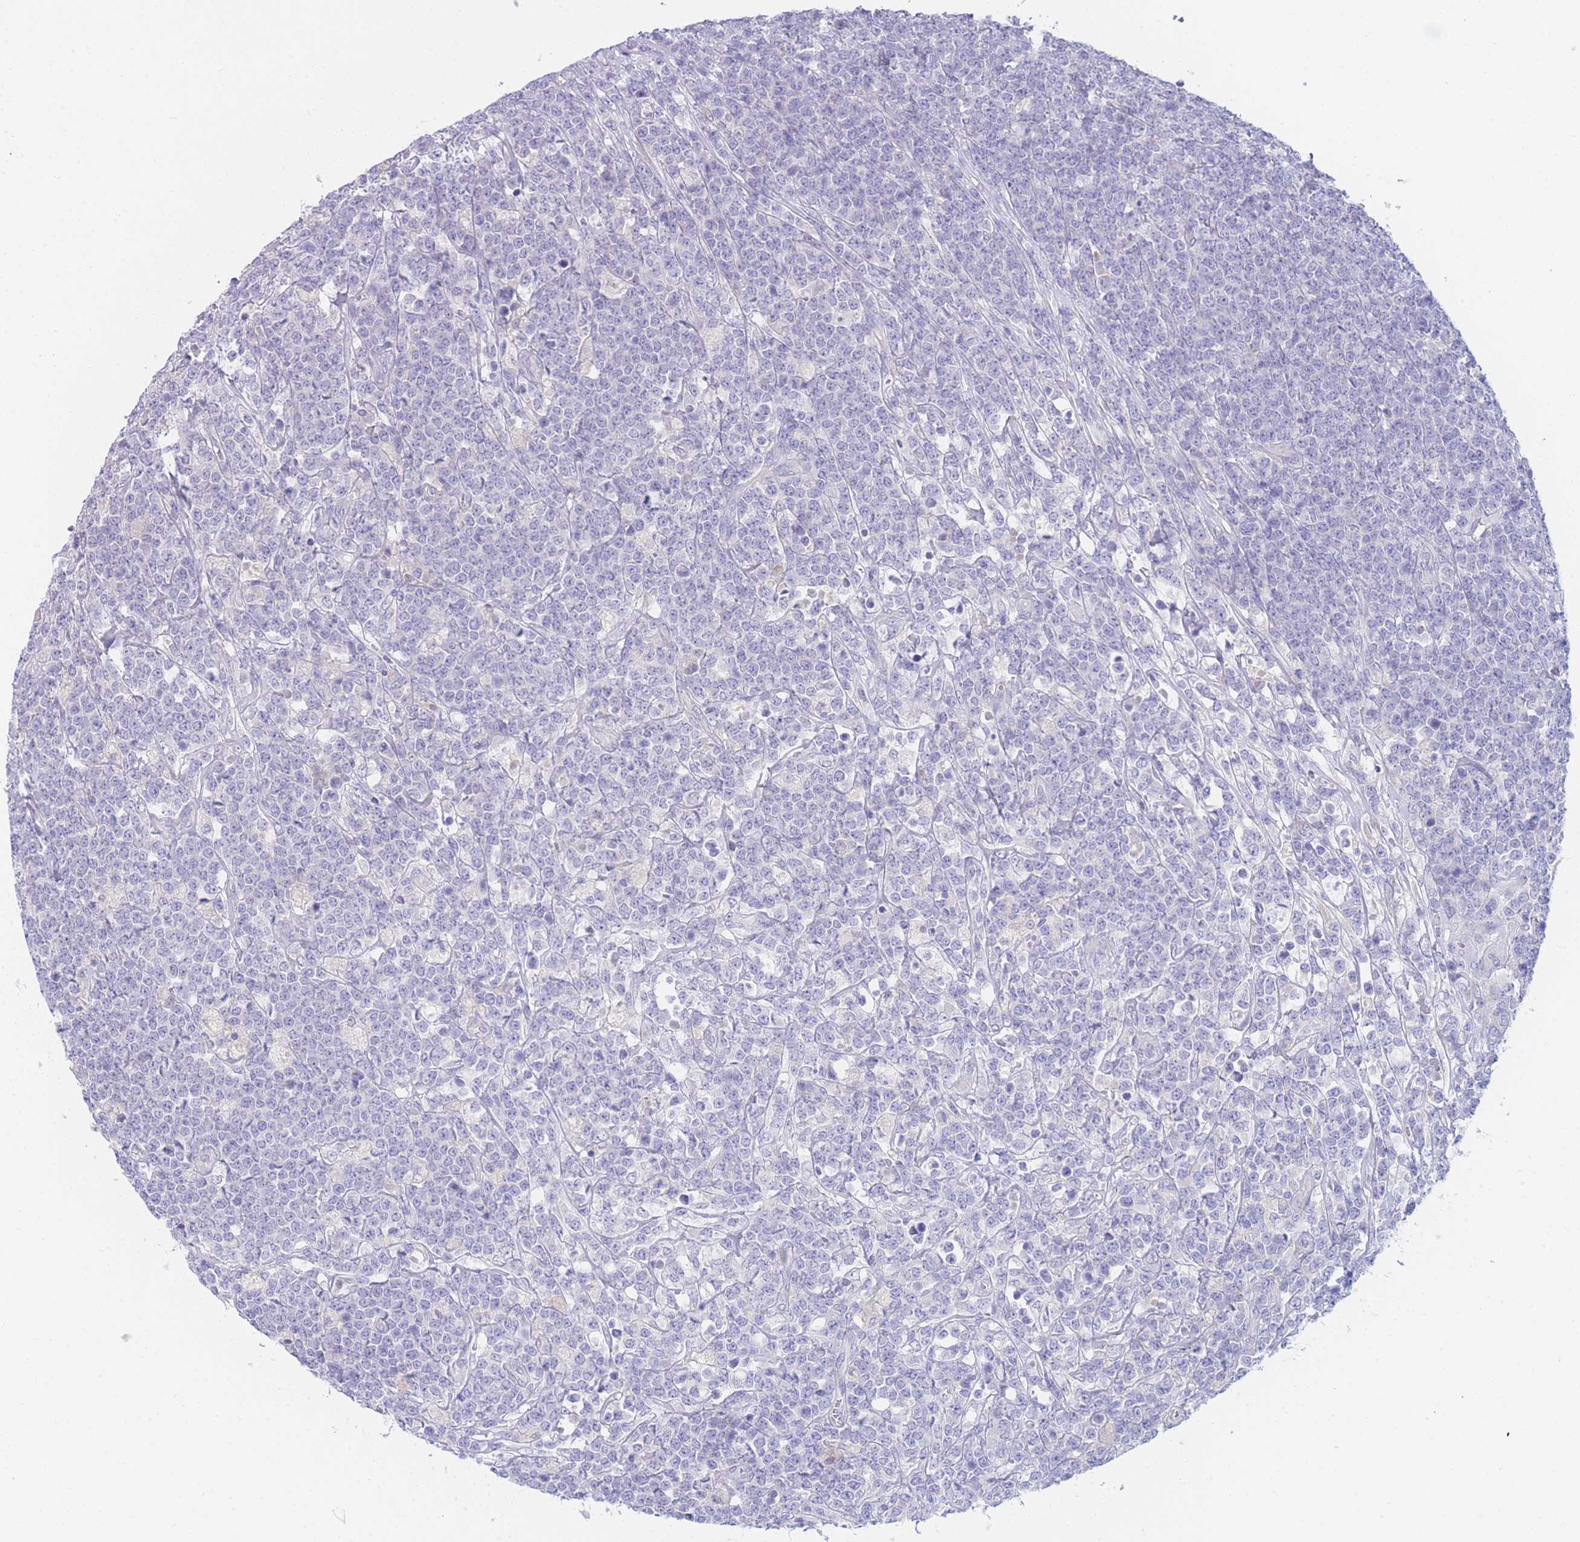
{"staining": {"intensity": "negative", "quantity": "none", "location": "none"}, "tissue": "lymphoma", "cell_type": "Tumor cells", "image_type": "cancer", "snomed": [{"axis": "morphology", "description": "Malignant lymphoma, non-Hodgkin's type, High grade"}, {"axis": "topography", "description": "Small intestine"}], "caption": "This is an immunohistochemistry (IHC) photomicrograph of malignant lymphoma, non-Hodgkin's type (high-grade). There is no staining in tumor cells.", "gene": "PCDHB3", "patient": {"sex": "male", "age": 8}}